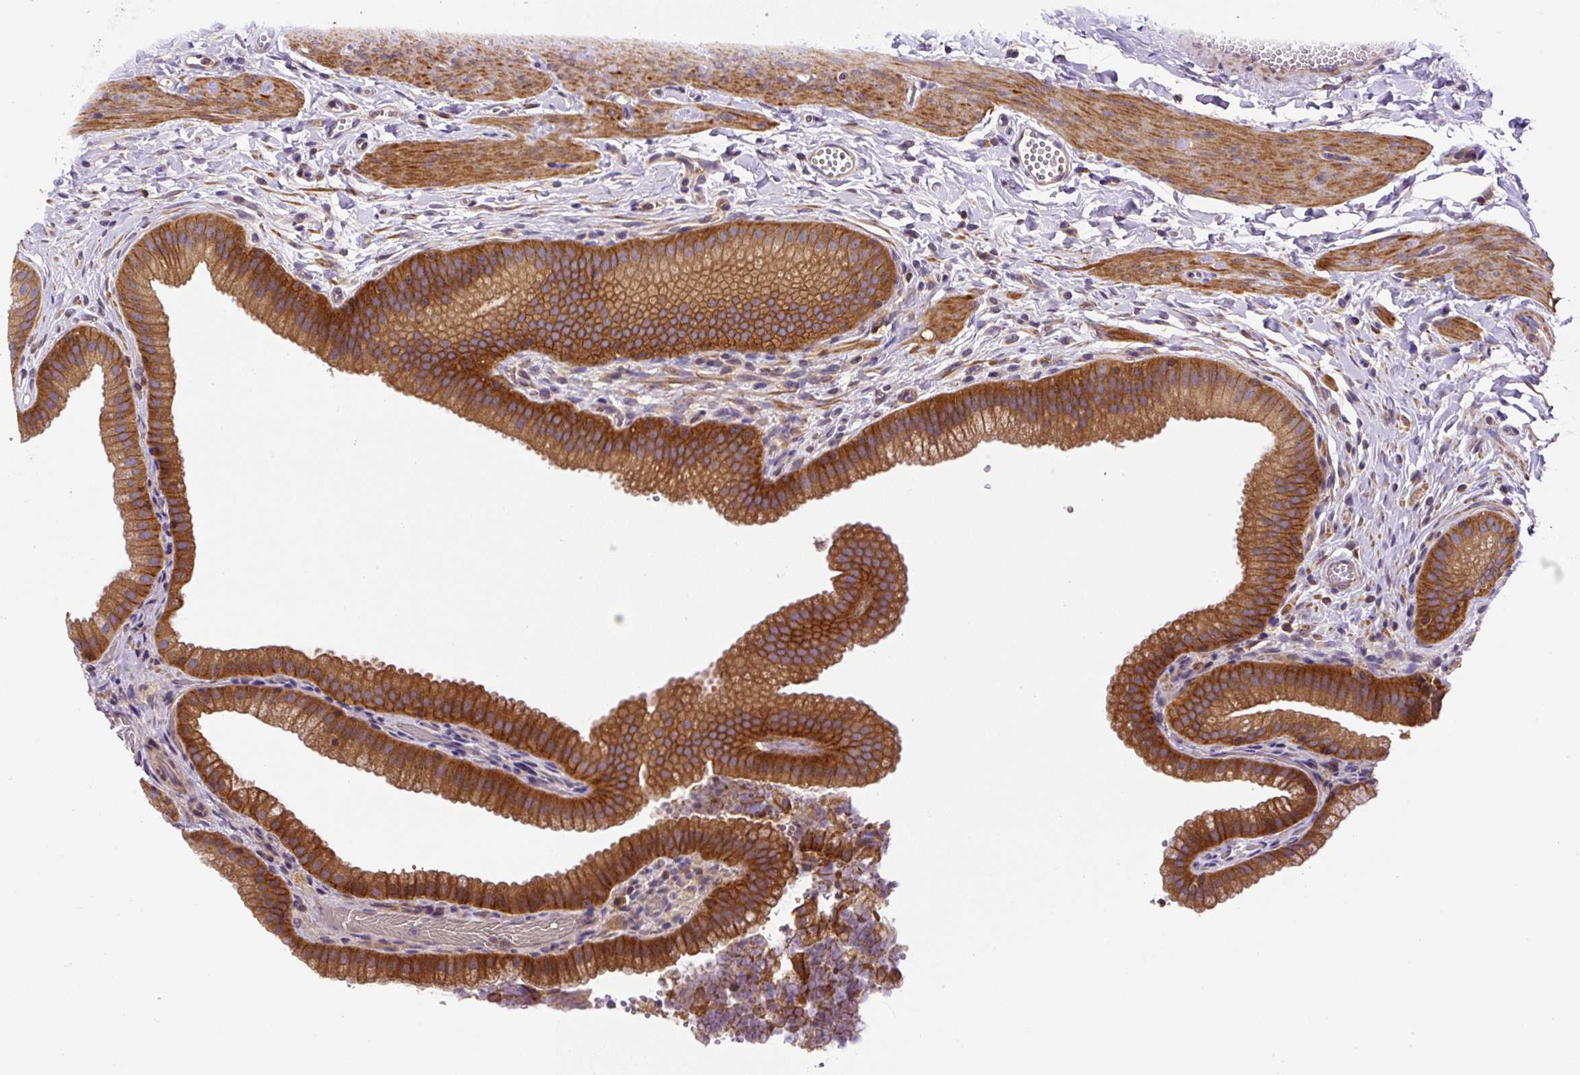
{"staining": {"intensity": "strong", "quantity": ">75%", "location": "cytoplasmic/membranous"}, "tissue": "gallbladder", "cell_type": "Glandular cells", "image_type": "normal", "snomed": [{"axis": "morphology", "description": "Normal tissue, NOS"}, {"axis": "topography", "description": "Gallbladder"}], "caption": "A micrograph of human gallbladder stained for a protein exhibits strong cytoplasmic/membranous brown staining in glandular cells. The staining is performed using DAB brown chromogen to label protein expression. The nuclei are counter-stained blue using hematoxylin.", "gene": "CCDC28A", "patient": {"sex": "female", "age": 63}}